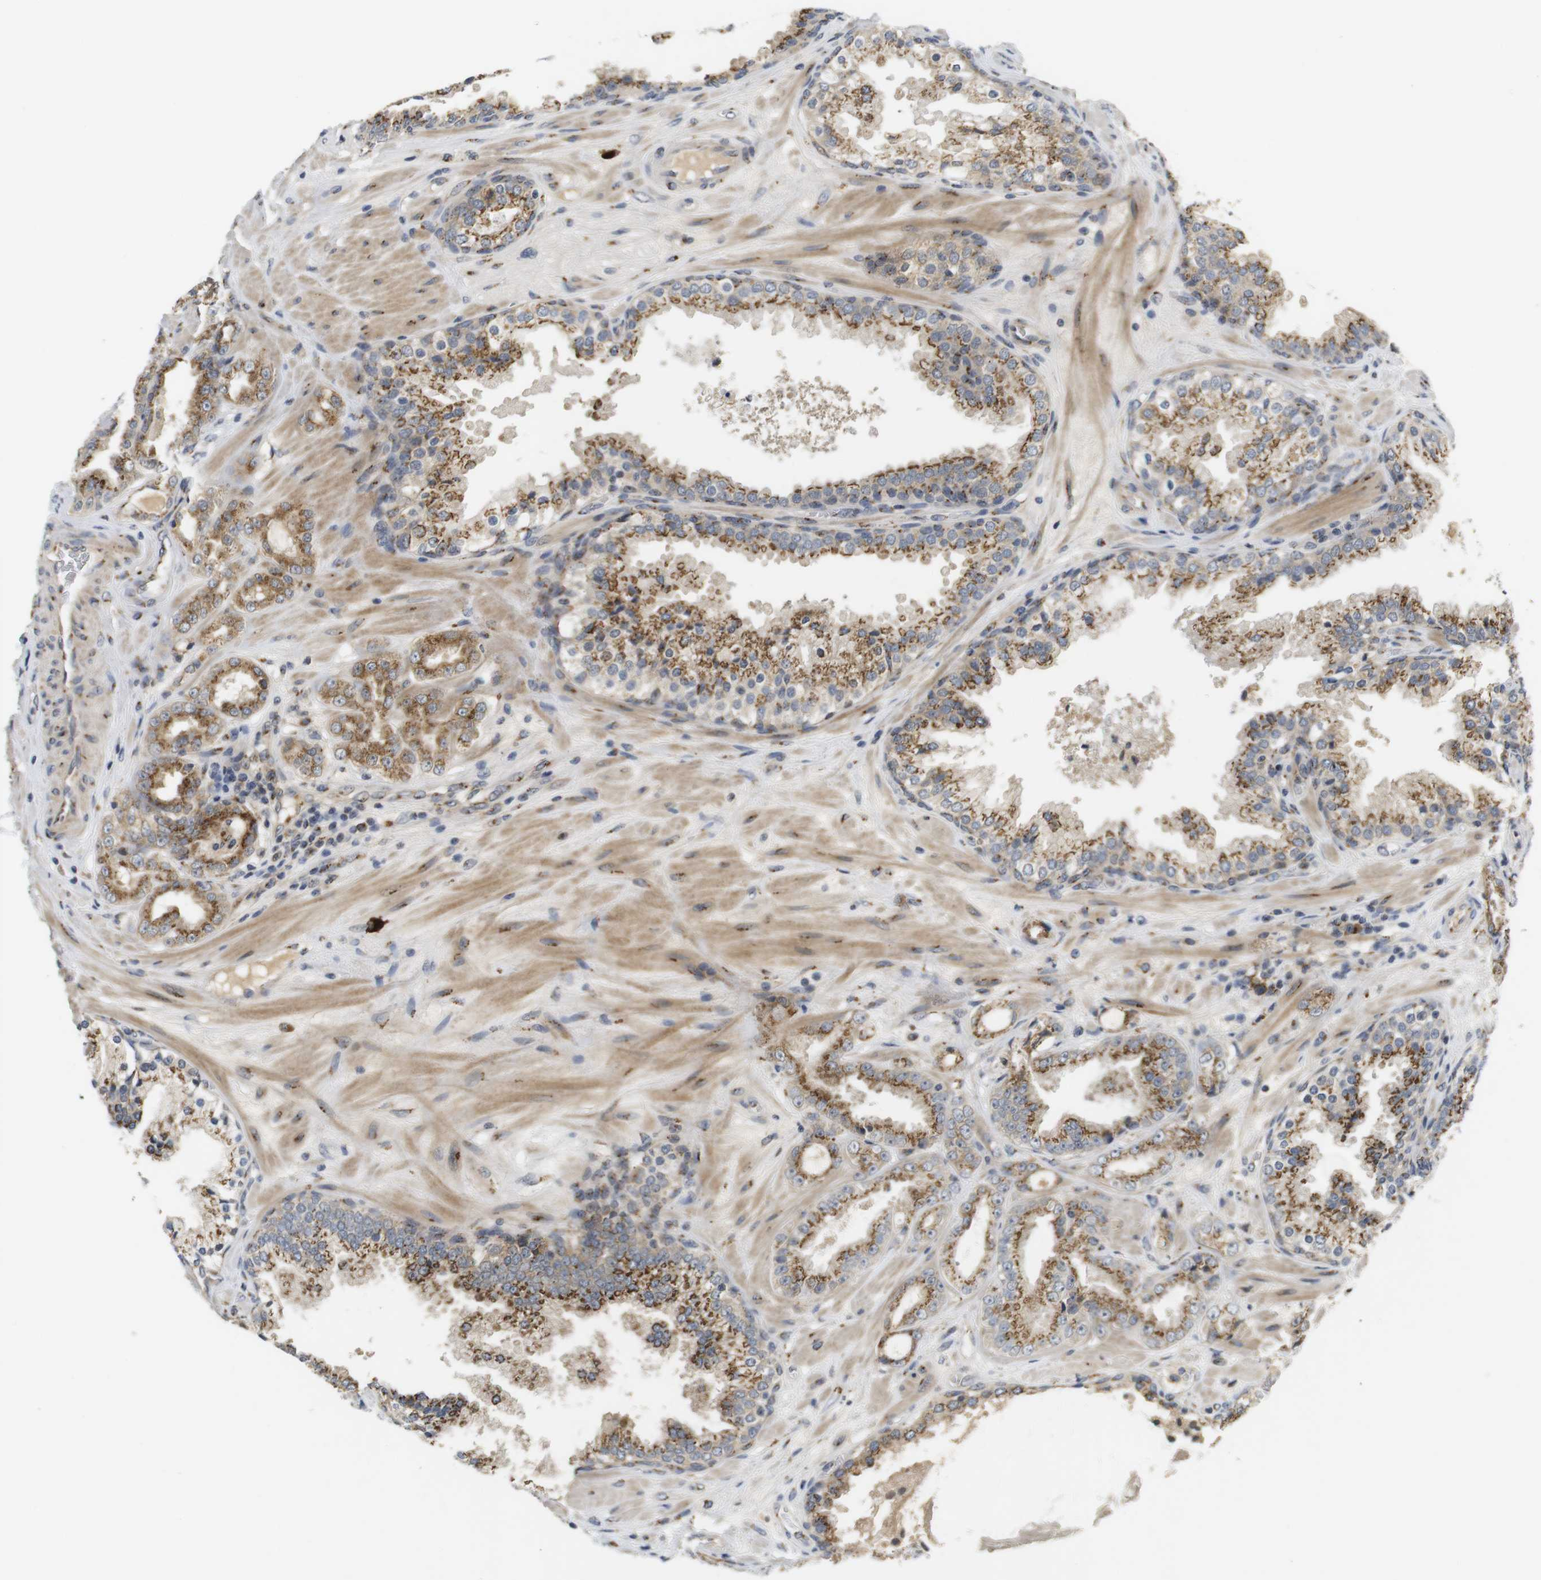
{"staining": {"intensity": "strong", "quantity": ">75%", "location": "cytoplasmic/membranous"}, "tissue": "prostate cancer", "cell_type": "Tumor cells", "image_type": "cancer", "snomed": [{"axis": "morphology", "description": "Adenocarcinoma, High grade"}, {"axis": "topography", "description": "Prostate"}], "caption": "Immunohistochemistry (IHC) of human adenocarcinoma (high-grade) (prostate) reveals high levels of strong cytoplasmic/membranous positivity in about >75% of tumor cells.", "gene": "ZFPL1", "patient": {"sex": "male", "age": 65}}